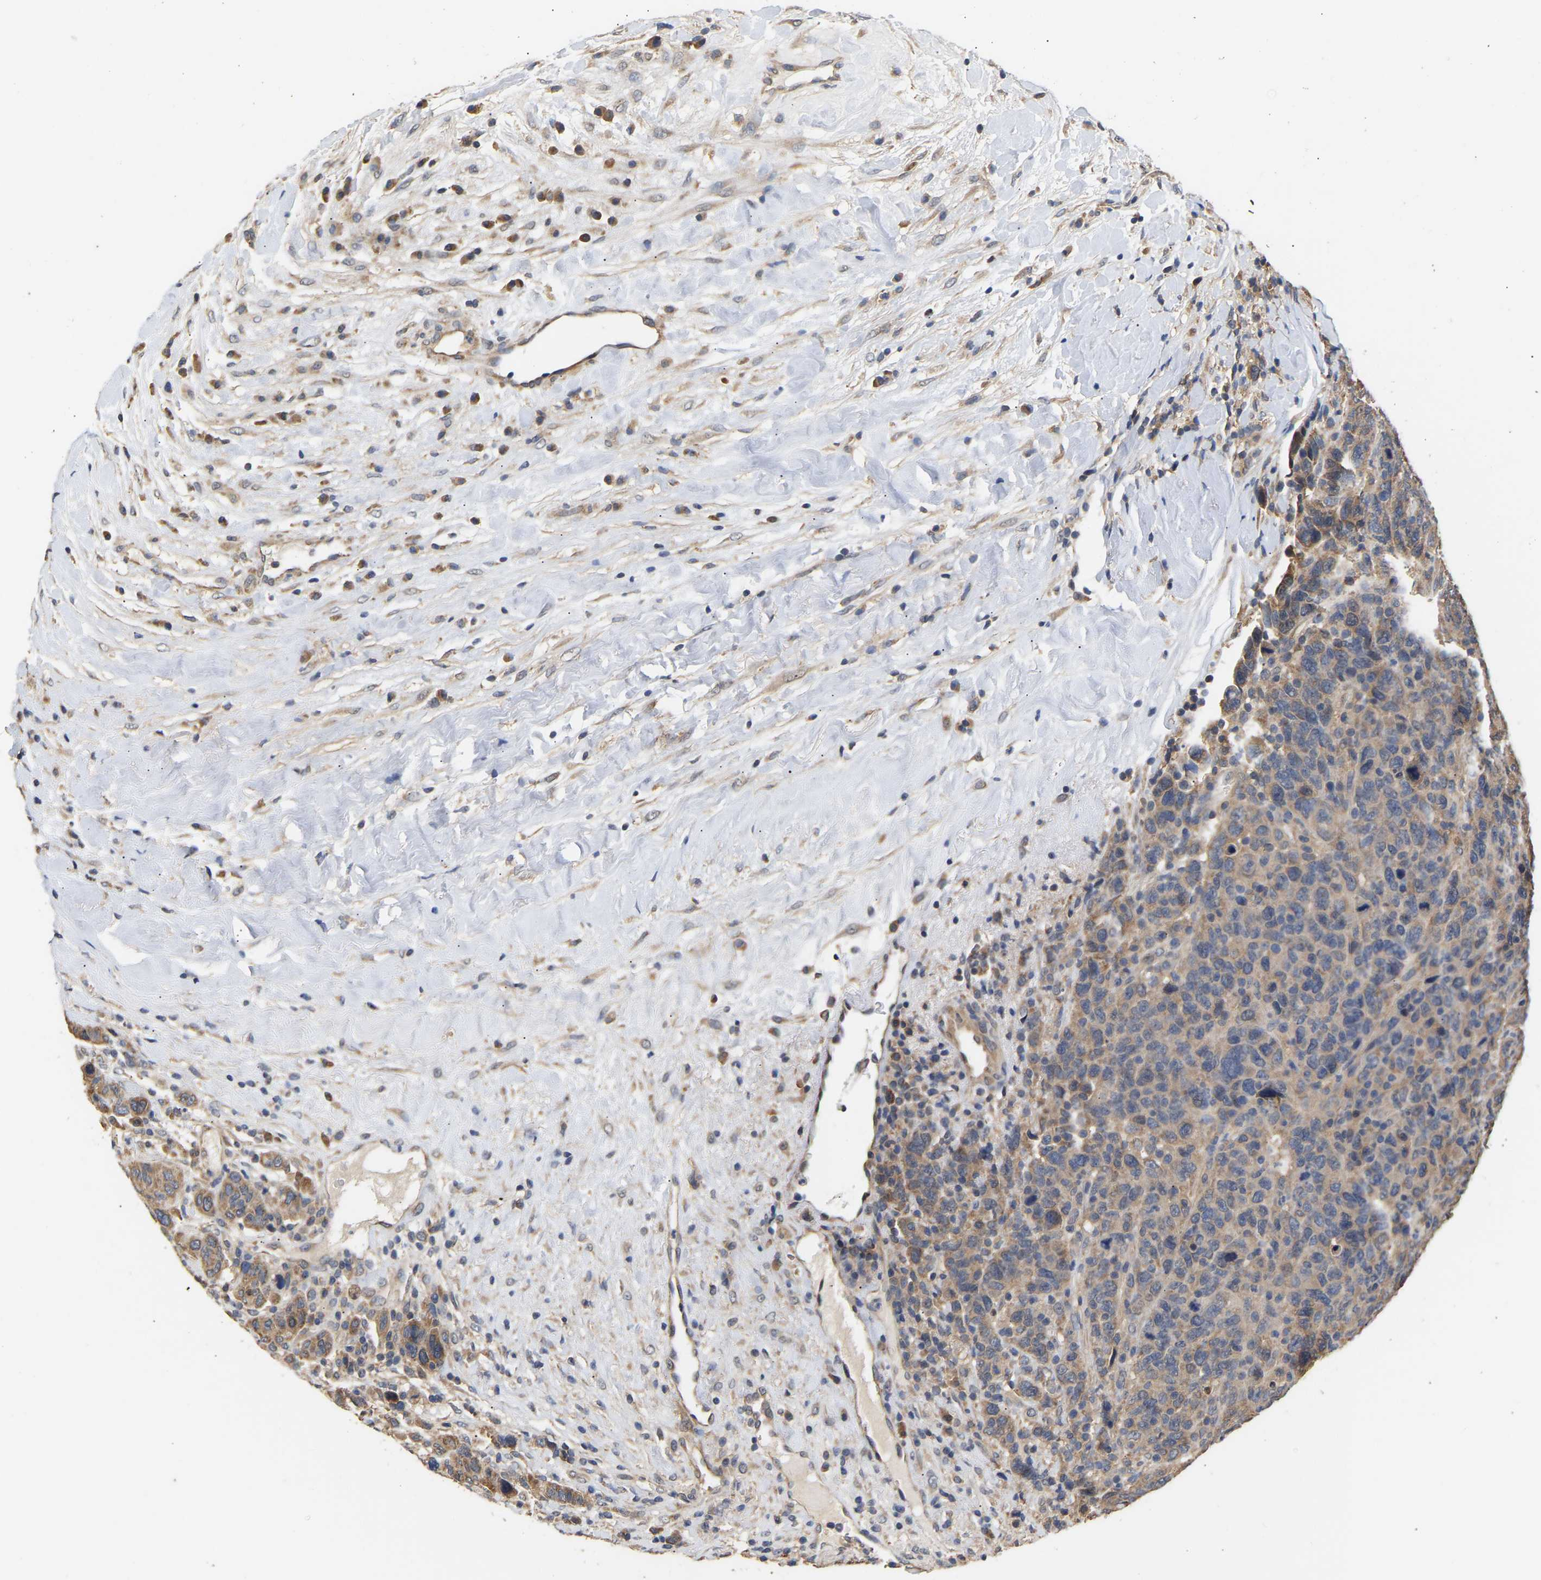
{"staining": {"intensity": "moderate", "quantity": ">75%", "location": "cytoplasmic/membranous"}, "tissue": "breast cancer", "cell_type": "Tumor cells", "image_type": "cancer", "snomed": [{"axis": "morphology", "description": "Duct carcinoma"}, {"axis": "topography", "description": "Breast"}], "caption": "Immunohistochemical staining of invasive ductal carcinoma (breast) demonstrates moderate cytoplasmic/membranous protein expression in approximately >75% of tumor cells.", "gene": "ZNF26", "patient": {"sex": "female", "age": 37}}